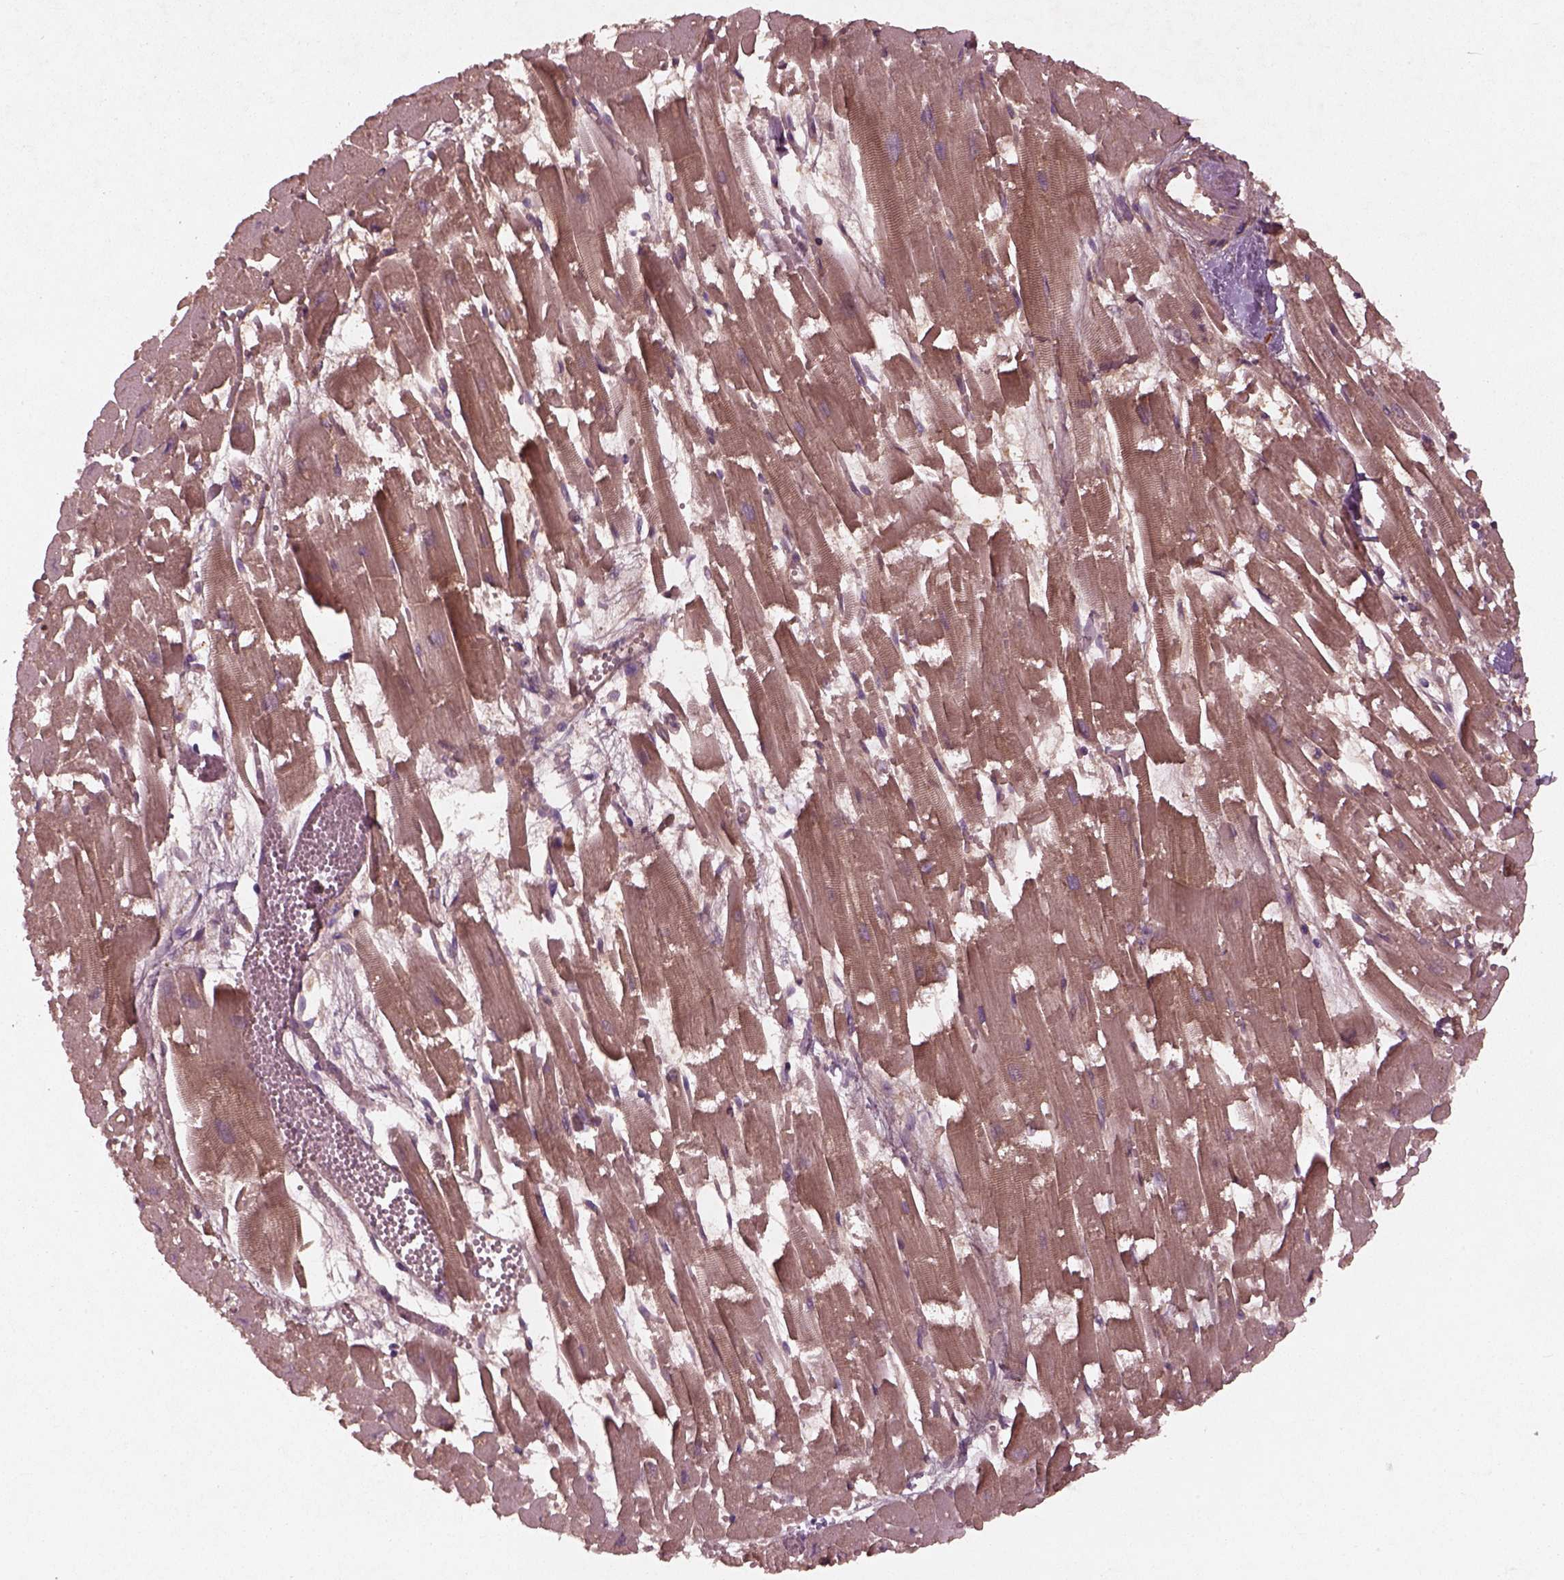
{"staining": {"intensity": "weak", "quantity": "25%-75%", "location": "cytoplasmic/membranous"}, "tissue": "heart muscle", "cell_type": "Cardiomyocytes", "image_type": "normal", "snomed": [{"axis": "morphology", "description": "Normal tissue, NOS"}, {"axis": "topography", "description": "Heart"}], "caption": "A histopathology image showing weak cytoplasmic/membranous staining in about 25%-75% of cardiomyocytes in unremarkable heart muscle, as visualized by brown immunohistochemical staining.", "gene": "FAM234A", "patient": {"sex": "female", "age": 52}}